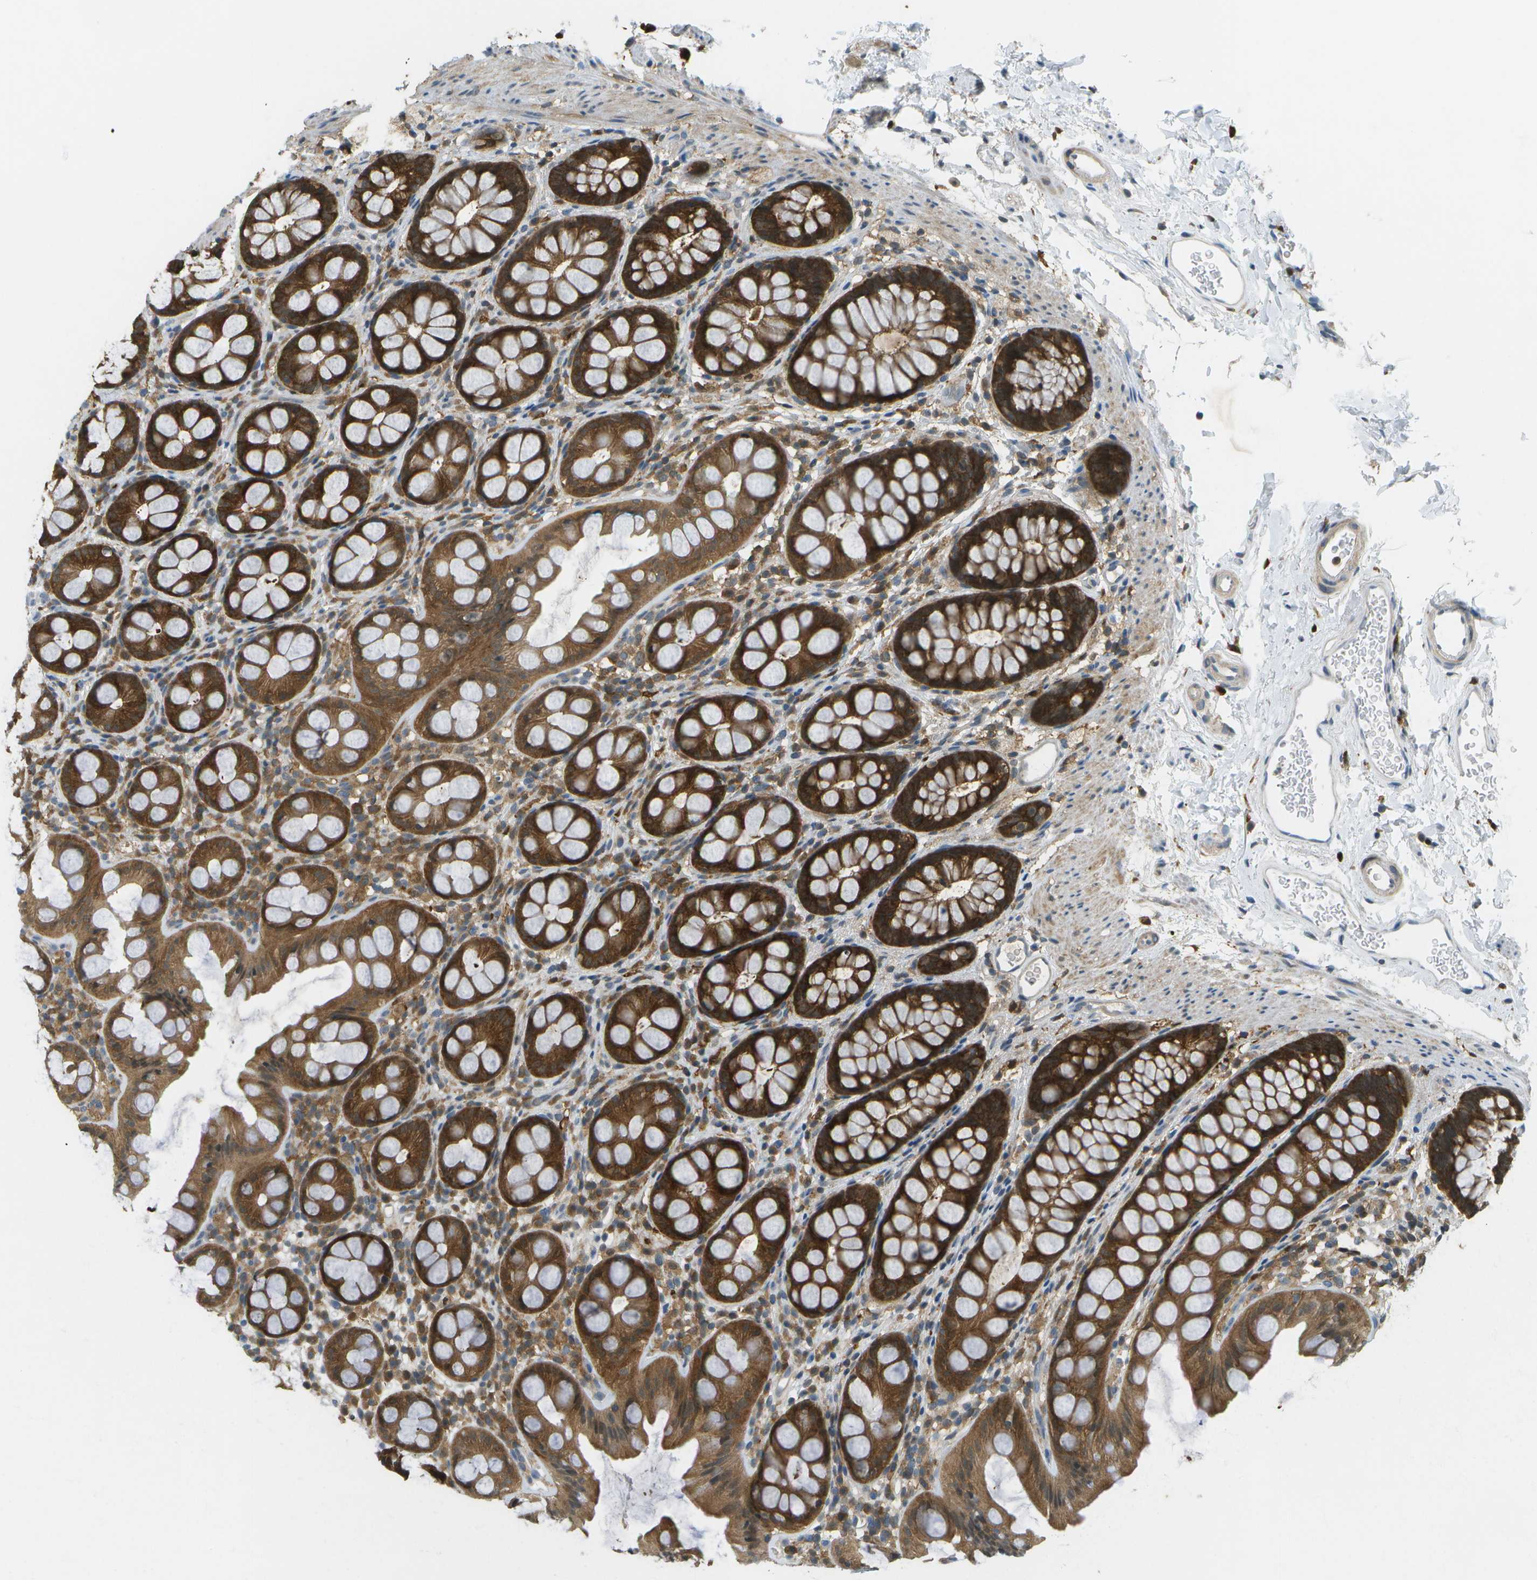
{"staining": {"intensity": "strong", "quantity": ">75%", "location": "cytoplasmic/membranous"}, "tissue": "rectum", "cell_type": "Glandular cells", "image_type": "normal", "snomed": [{"axis": "morphology", "description": "Normal tissue, NOS"}, {"axis": "topography", "description": "Rectum"}], "caption": "An immunohistochemistry (IHC) micrograph of normal tissue is shown. Protein staining in brown labels strong cytoplasmic/membranous positivity in rectum within glandular cells.", "gene": "CDH23", "patient": {"sex": "female", "age": 65}}